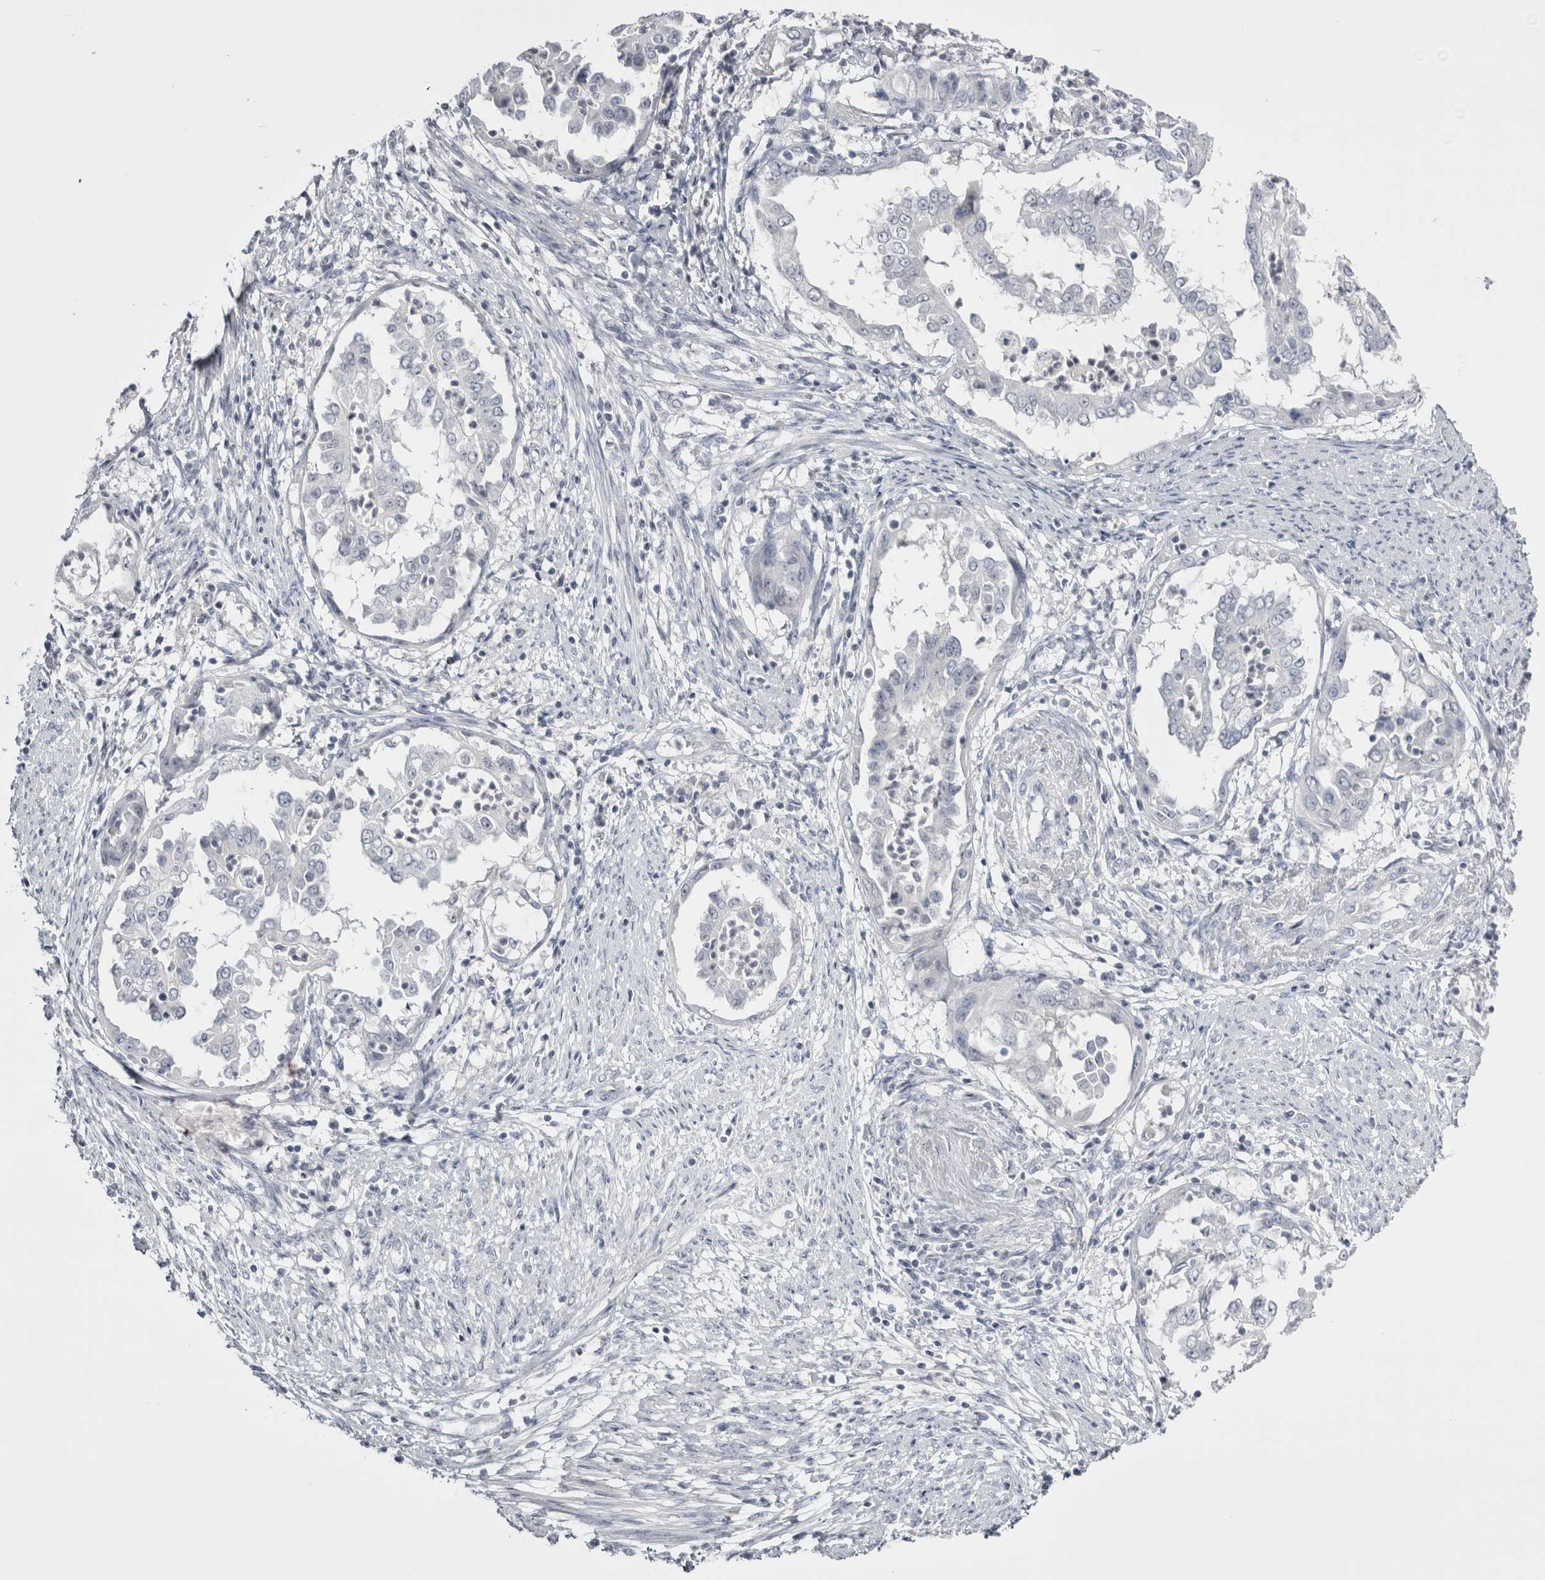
{"staining": {"intensity": "negative", "quantity": "none", "location": "none"}, "tissue": "endometrial cancer", "cell_type": "Tumor cells", "image_type": "cancer", "snomed": [{"axis": "morphology", "description": "Adenocarcinoma, NOS"}, {"axis": "topography", "description": "Endometrium"}], "caption": "This is an immunohistochemistry (IHC) micrograph of human endometrial adenocarcinoma. There is no staining in tumor cells.", "gene": "FNDC8", "patient": {"sex": "female", "age": 85}}